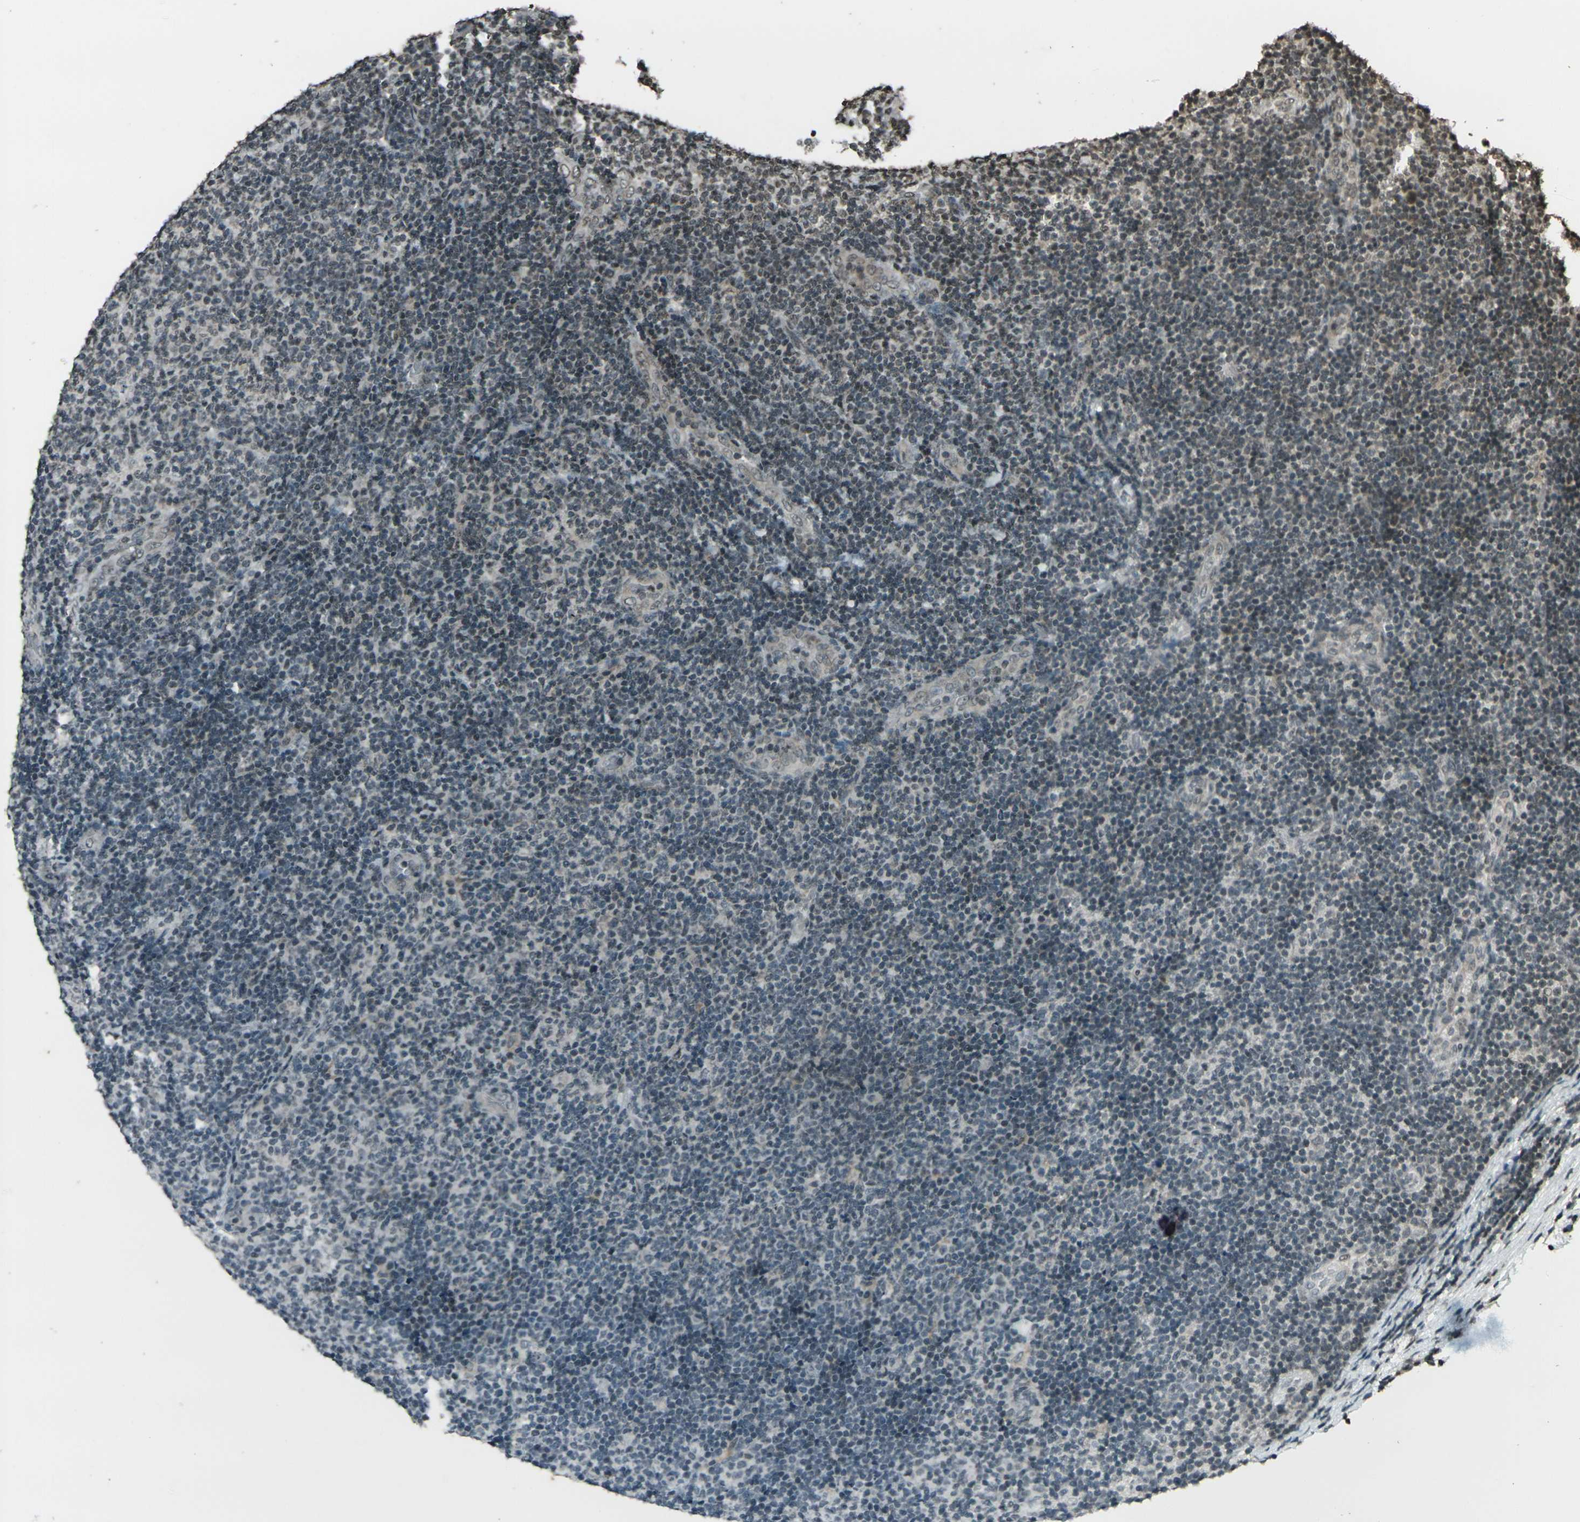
{"staining": {"intensity": "weak", "quantity": "<25%", "location": "nuclear"}, "tissue": "lymphoma", "cell_type": "Tumor cells", "image_type": "cancer", "snomed": [{"axis": "morphology", "description": "Malignant lymphoma, non-Hodgkin's type, Low grade"}, {"axis": "topography", "description": "Lymph node"}], "caption": "Immunohistochemical staining of human malignant lymphoma, non-Hodgkin's type (low-grade) exhibits no significant positivity in tumor cells. (DAB IHC visualized using brightfield microscopy, high magnification).", "gene": "PRPF8", "patient": {"sex": "male", "age": 83}}